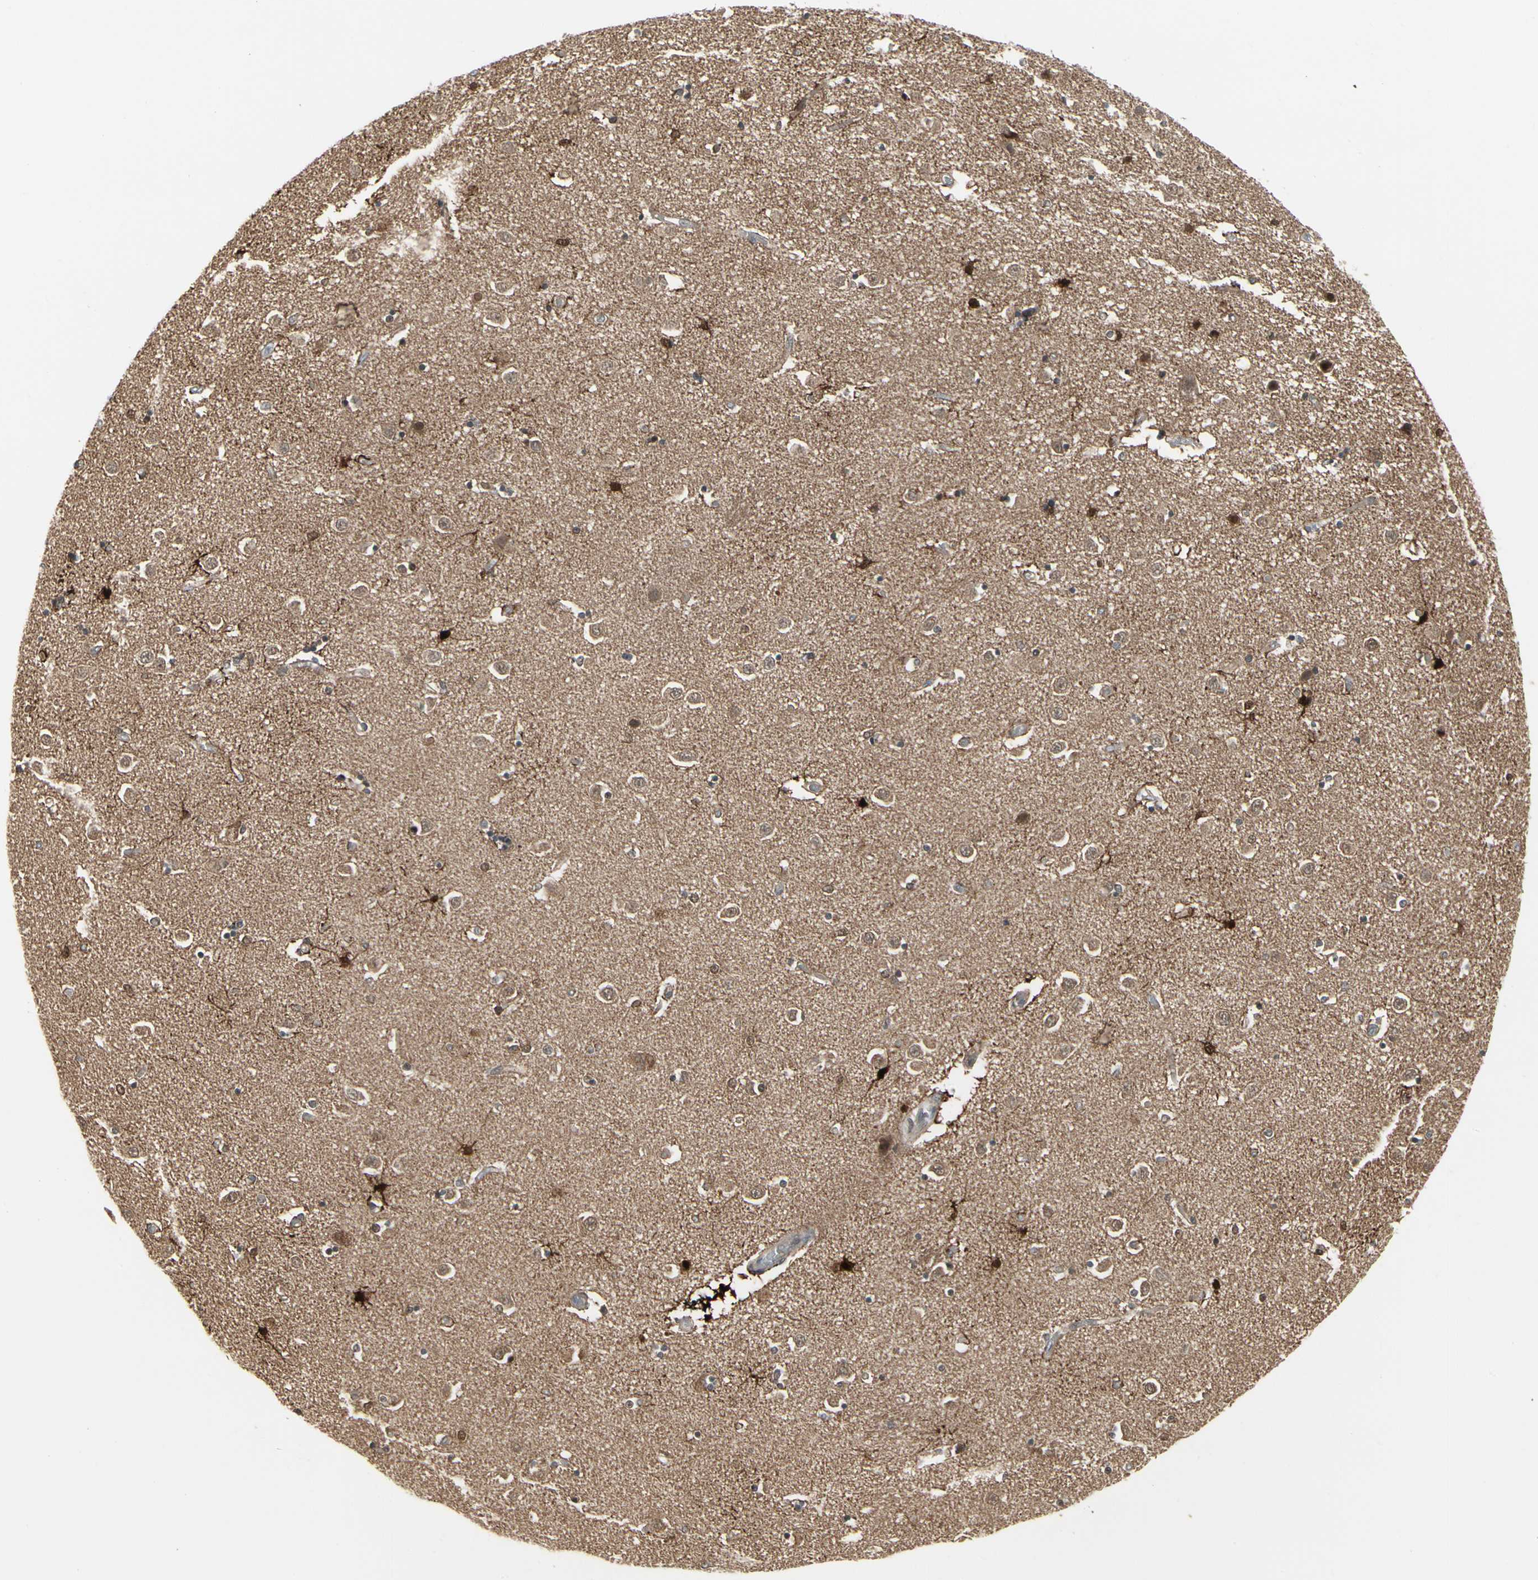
{"staining": {"intensity": "strong", "quantity": "25%-75%", "location": "cytoplasmic/membranous,nuclear"}, "tissue": "caudate", "cell_type": "Glial cells", "image_type": "normal", "snomed": [{"axis": "morphology", "description": "Normal tissue, NOS"}, {"axis": "topography", "description": "Lateral ventricle wall"}], "caption": "Immunohistochemistry (IHC) micrograph of benign caudate: caudate stained using immunohistochemistry (IHC) demonstrates high levels of strong protein expression localized specifically in the cytoplasmic/membranous,nuclear of glial cells, appearing as a cytoplasmic/membranous,nuclear brown color.", "gene": "IGFBP6", "patient": {"sex": "female", "age": 54}}